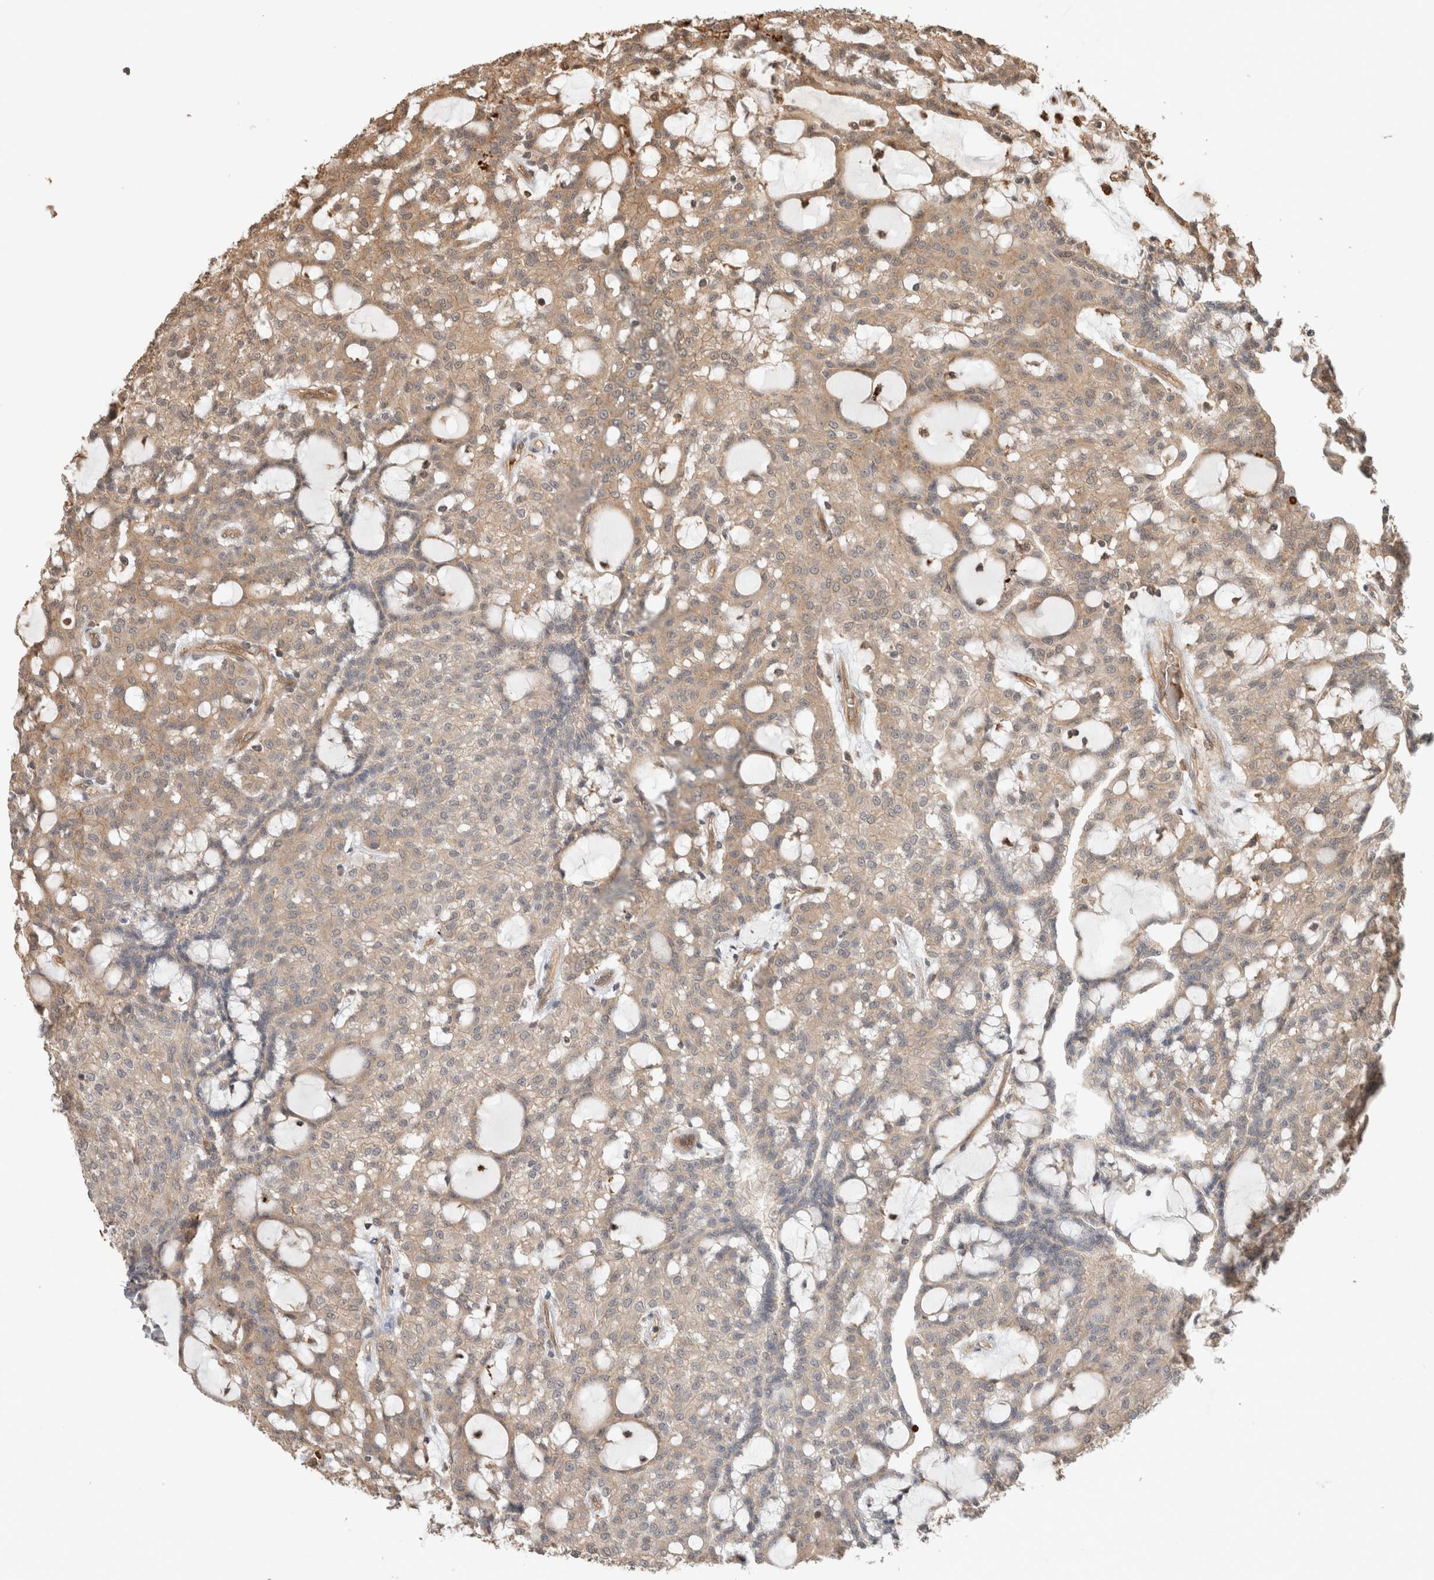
{"staining": {"intensity": "moderate", "quantity": "25%-75%", "location": "cytoplasmic/membranous"}, "tissue": "renal cancer", "cell_type": "Tumor cells", "image_type": "cancer", "snomed": [{"axis": "morphology", "description": "Adenocarcinoma, NOS"}, {"axis": "topography", "description": "Kidney"}], "caption": "The micrograph exhibits immunohistochemical staining of renal cancer (adenocarcinoma). There is moderate cytoplasmic/membranous positivity is identified in approximately 25%-75% of tumor cells. The protein of interest is shown in brown color, while the nuclei are stained blue.", "gene": "OTUD6B", "patient": {"sex": "male", "age": 63}}